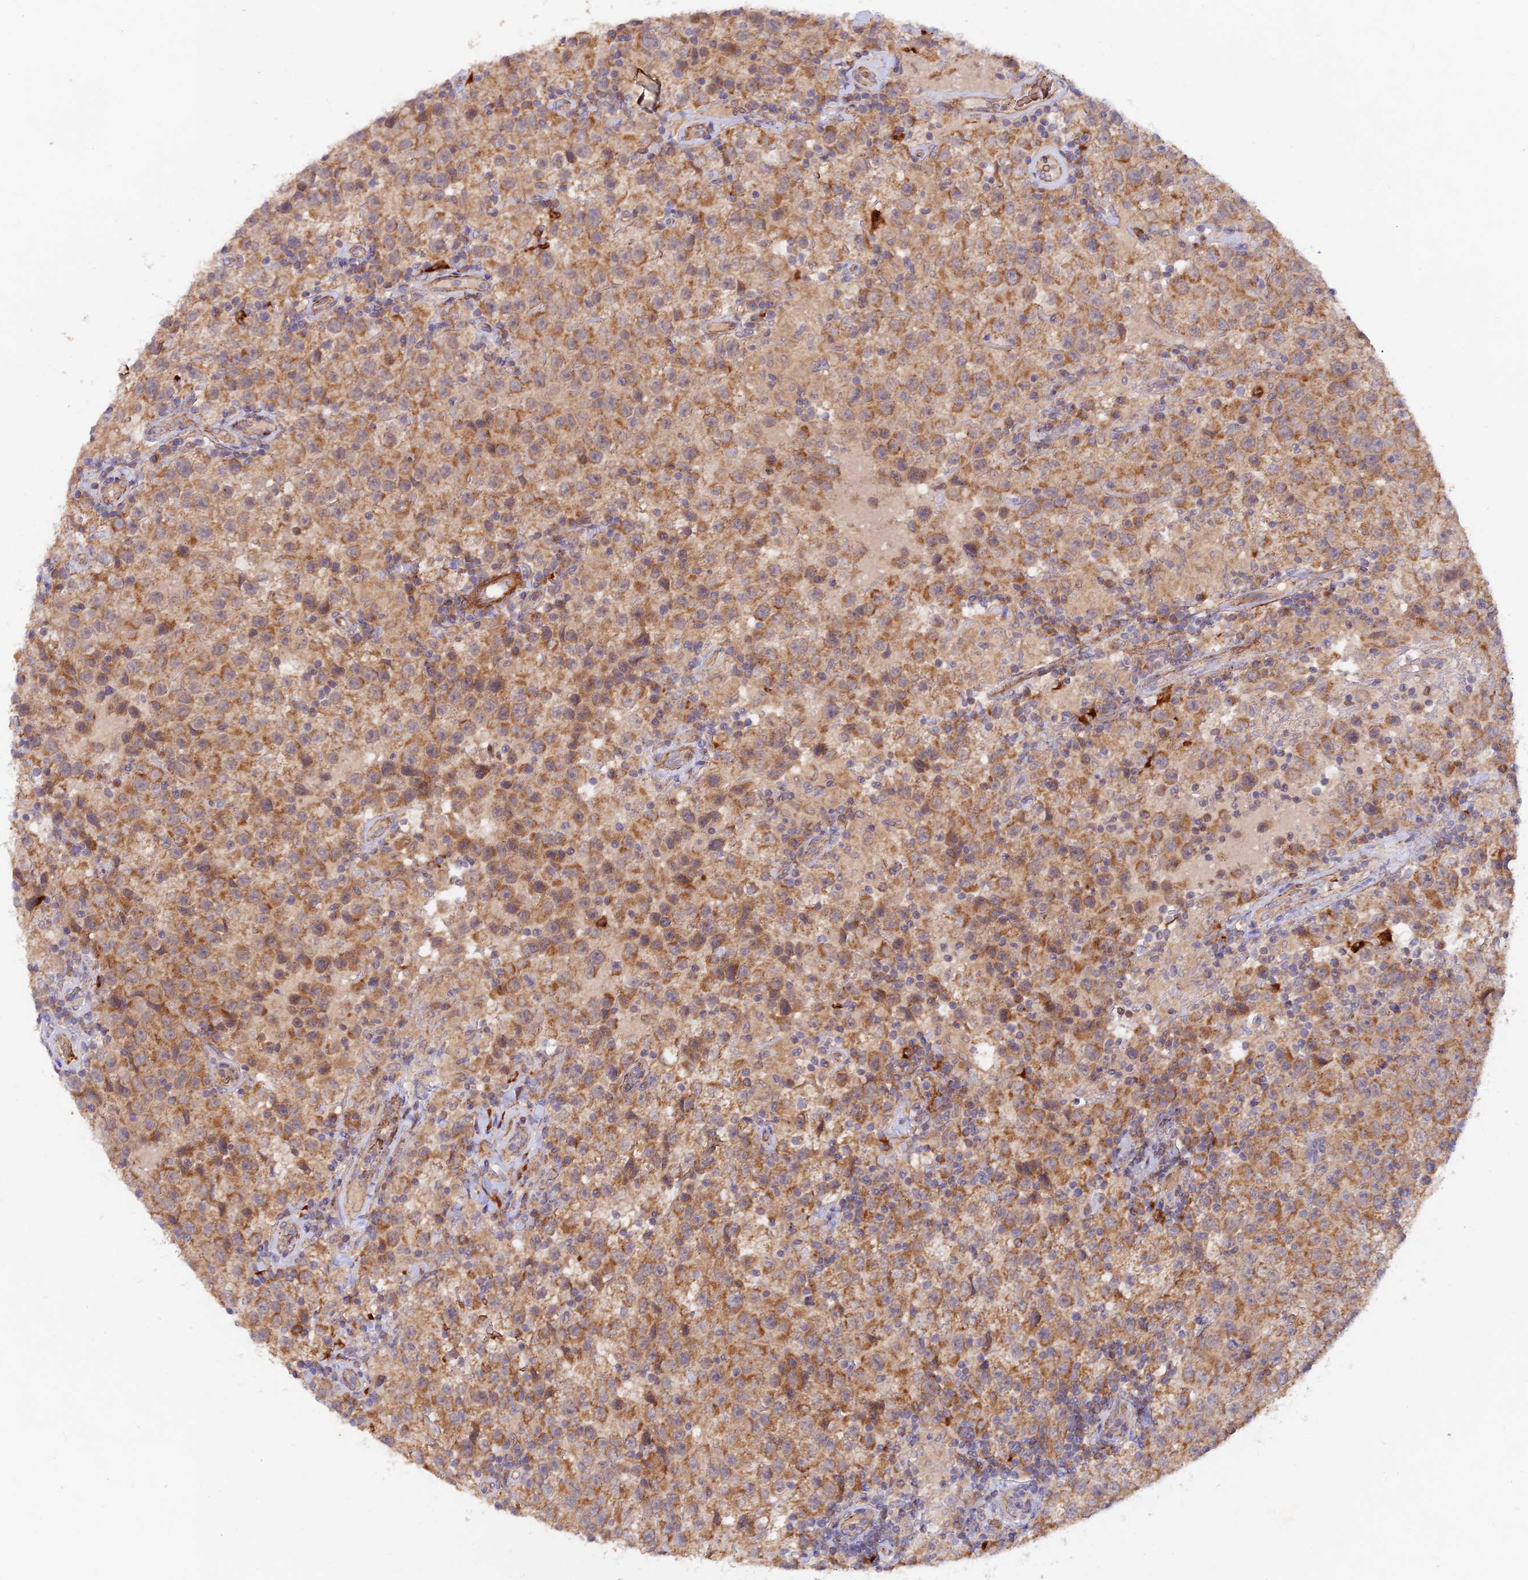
{"staining": {"intensity": "moderate", "quantity": ">75%", "location": "cytoplasmic/membranous"}, "tissue": "testis cancer", "cell_type": "Tumor cells", "image_type": "cancer", "snomed": [{"axis": "morphology", "description": "Seminoma, NOS"}, {"axis": "morphology", "description": "Carcinoma, Embryonal, NOS"}, {"axis": "topography", "description": "Testis"}], "caption": "Immunohistochemistry micrograph of neoplastic tissue: human testis cancer (seminoma) stained using immunohistochemistry displays medium levels of moderate protein expression localized specifically in the cytoplasmic/membranous of tumor cells, appearing as a cytoplasmic/membranous brown color.", "gene": "WDFY4", "patient": {"sex": "male", "age": 41}}